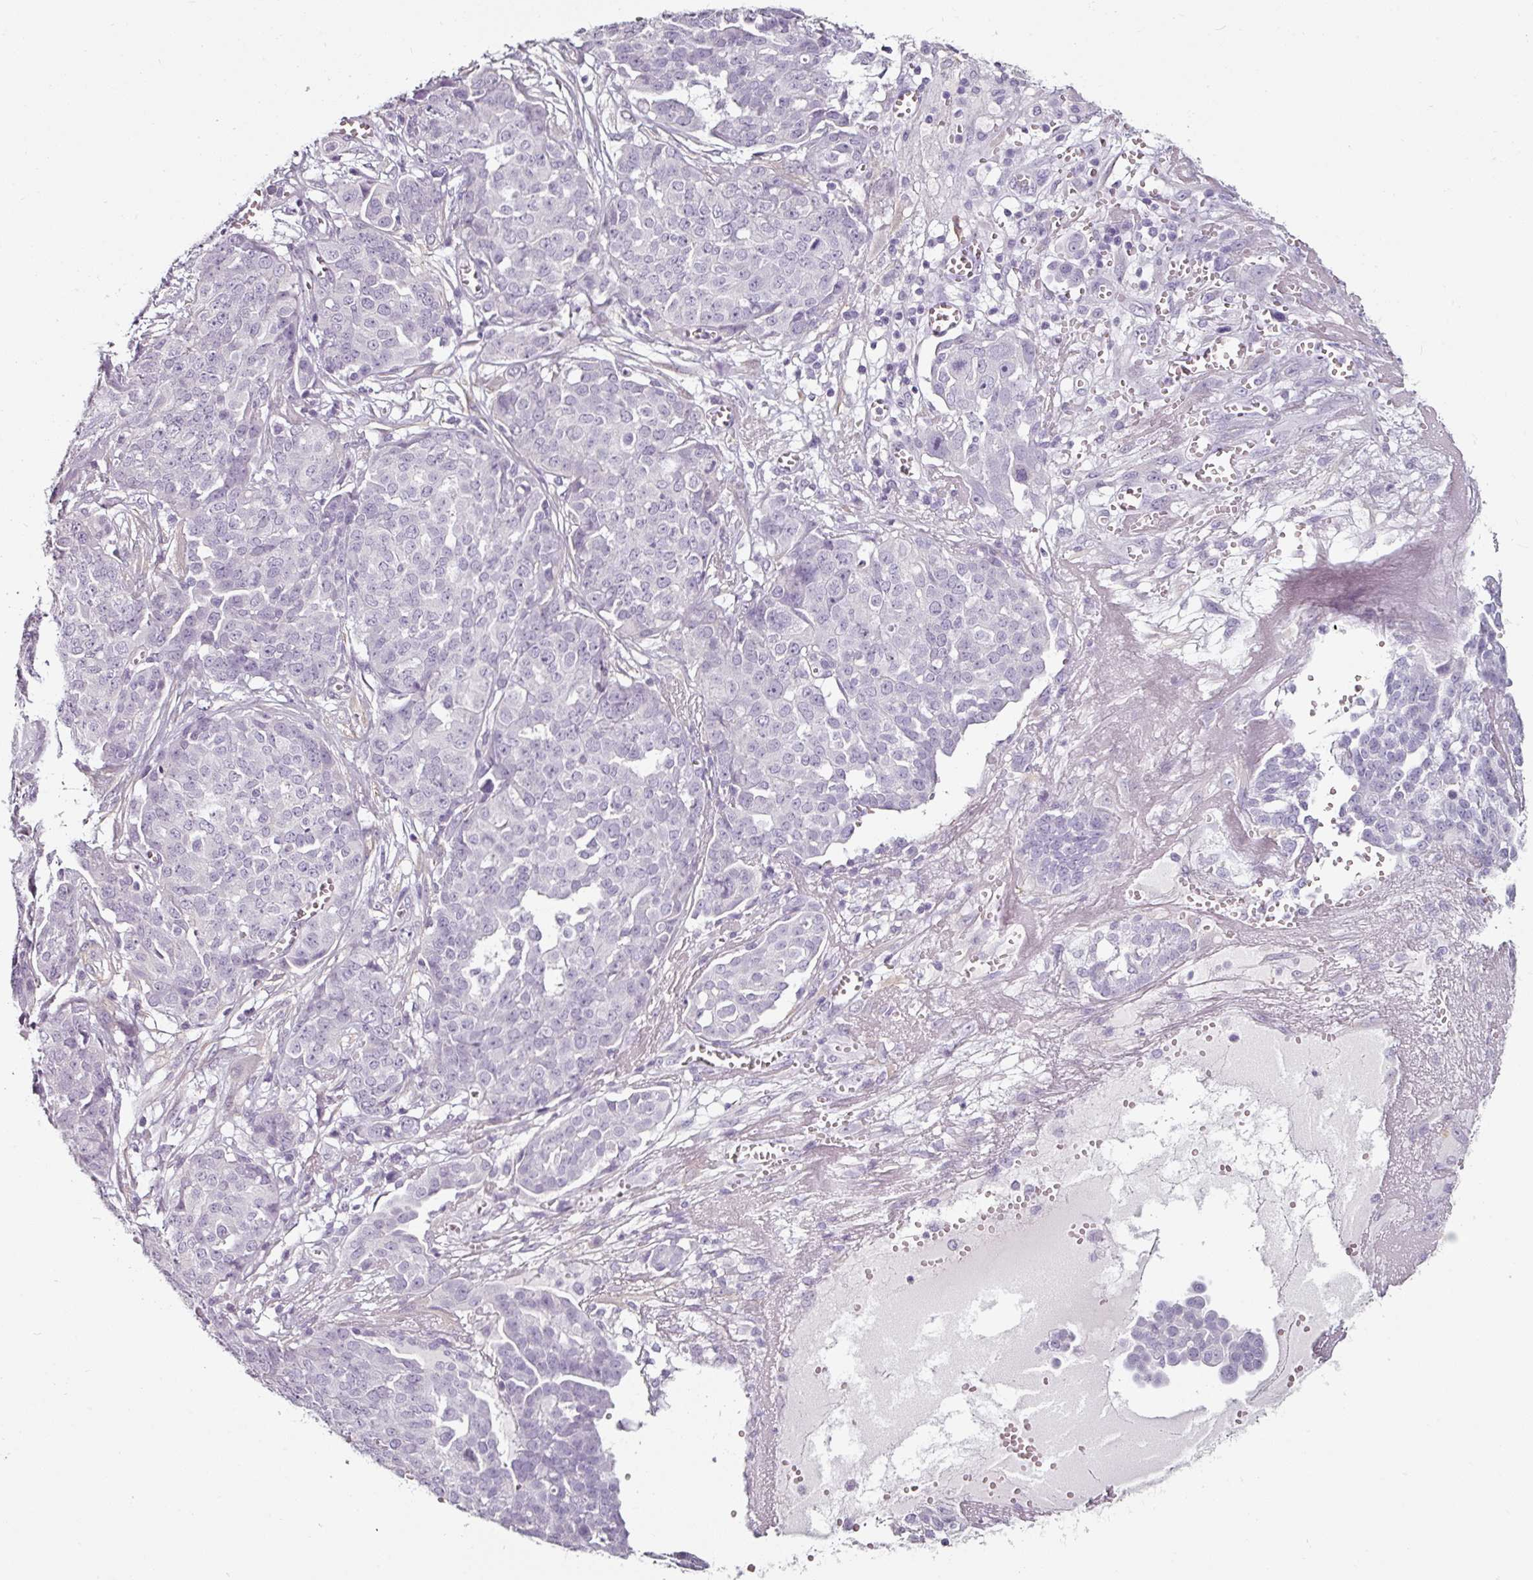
{"staining": {"intensity": "negative", "quantity": "none", "location": "none"}, "tissue": "ovarian cancer", "cell_type": "Tumor cells", "image_type": "cancer", "snomed": [{"axis": "morphology", "description": "Cystadenocarcinoma, serous, NOS"}, {"axis": "topography", "description": "Soft tissue"}, {"axis": "topography", "description": "Ovary"}], "caption": "Human serous cystadenocarcinoma (ovarian) stained for a protein using immunohistochemistry reveals no staining in tumor cells.", "gene": "CAP2", "patient": {"sex": "female", "age": 57}}